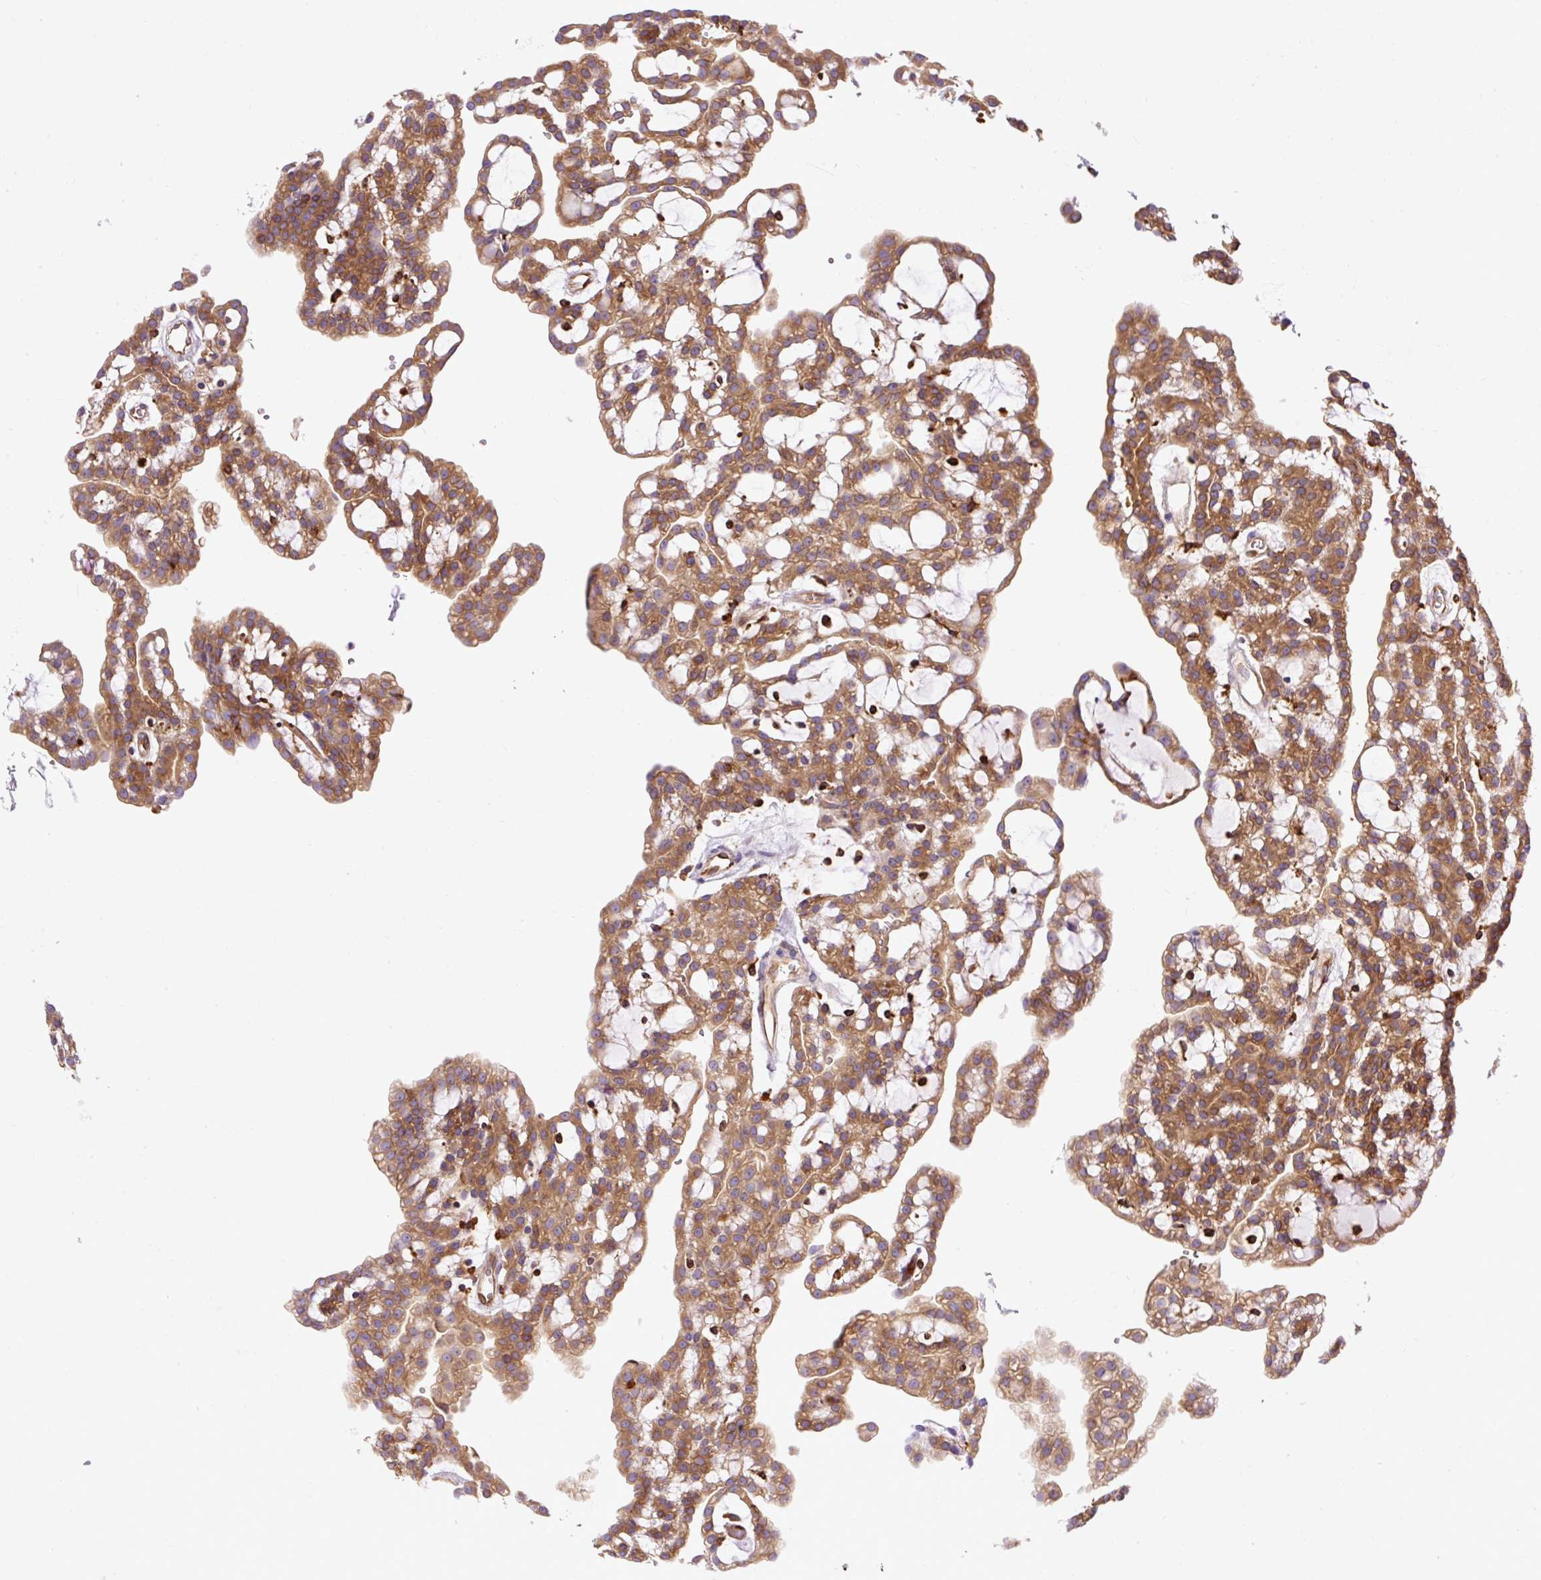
{"staining": {"intensity": "moderate", "quantity": ">75%", "location": "cytoplasmic/membranous"}, "tissue": "renal cancer", "cell_type": "Tumor cells", "image_type": "cancer", "snomed": [{"axis": "morphology", "description": "Adenocarcinoma, NOS"}, {"axis": "topography", "description": "Kidney"}], "caption": "Protein expression analysis of human adenocarcinoma (renal) reveals moderate cytoplasmic/membranous expression in approximately >75% of tumor cells.", "gene": "MAP1S", "patient": {"sex": "male", "age": 63}}